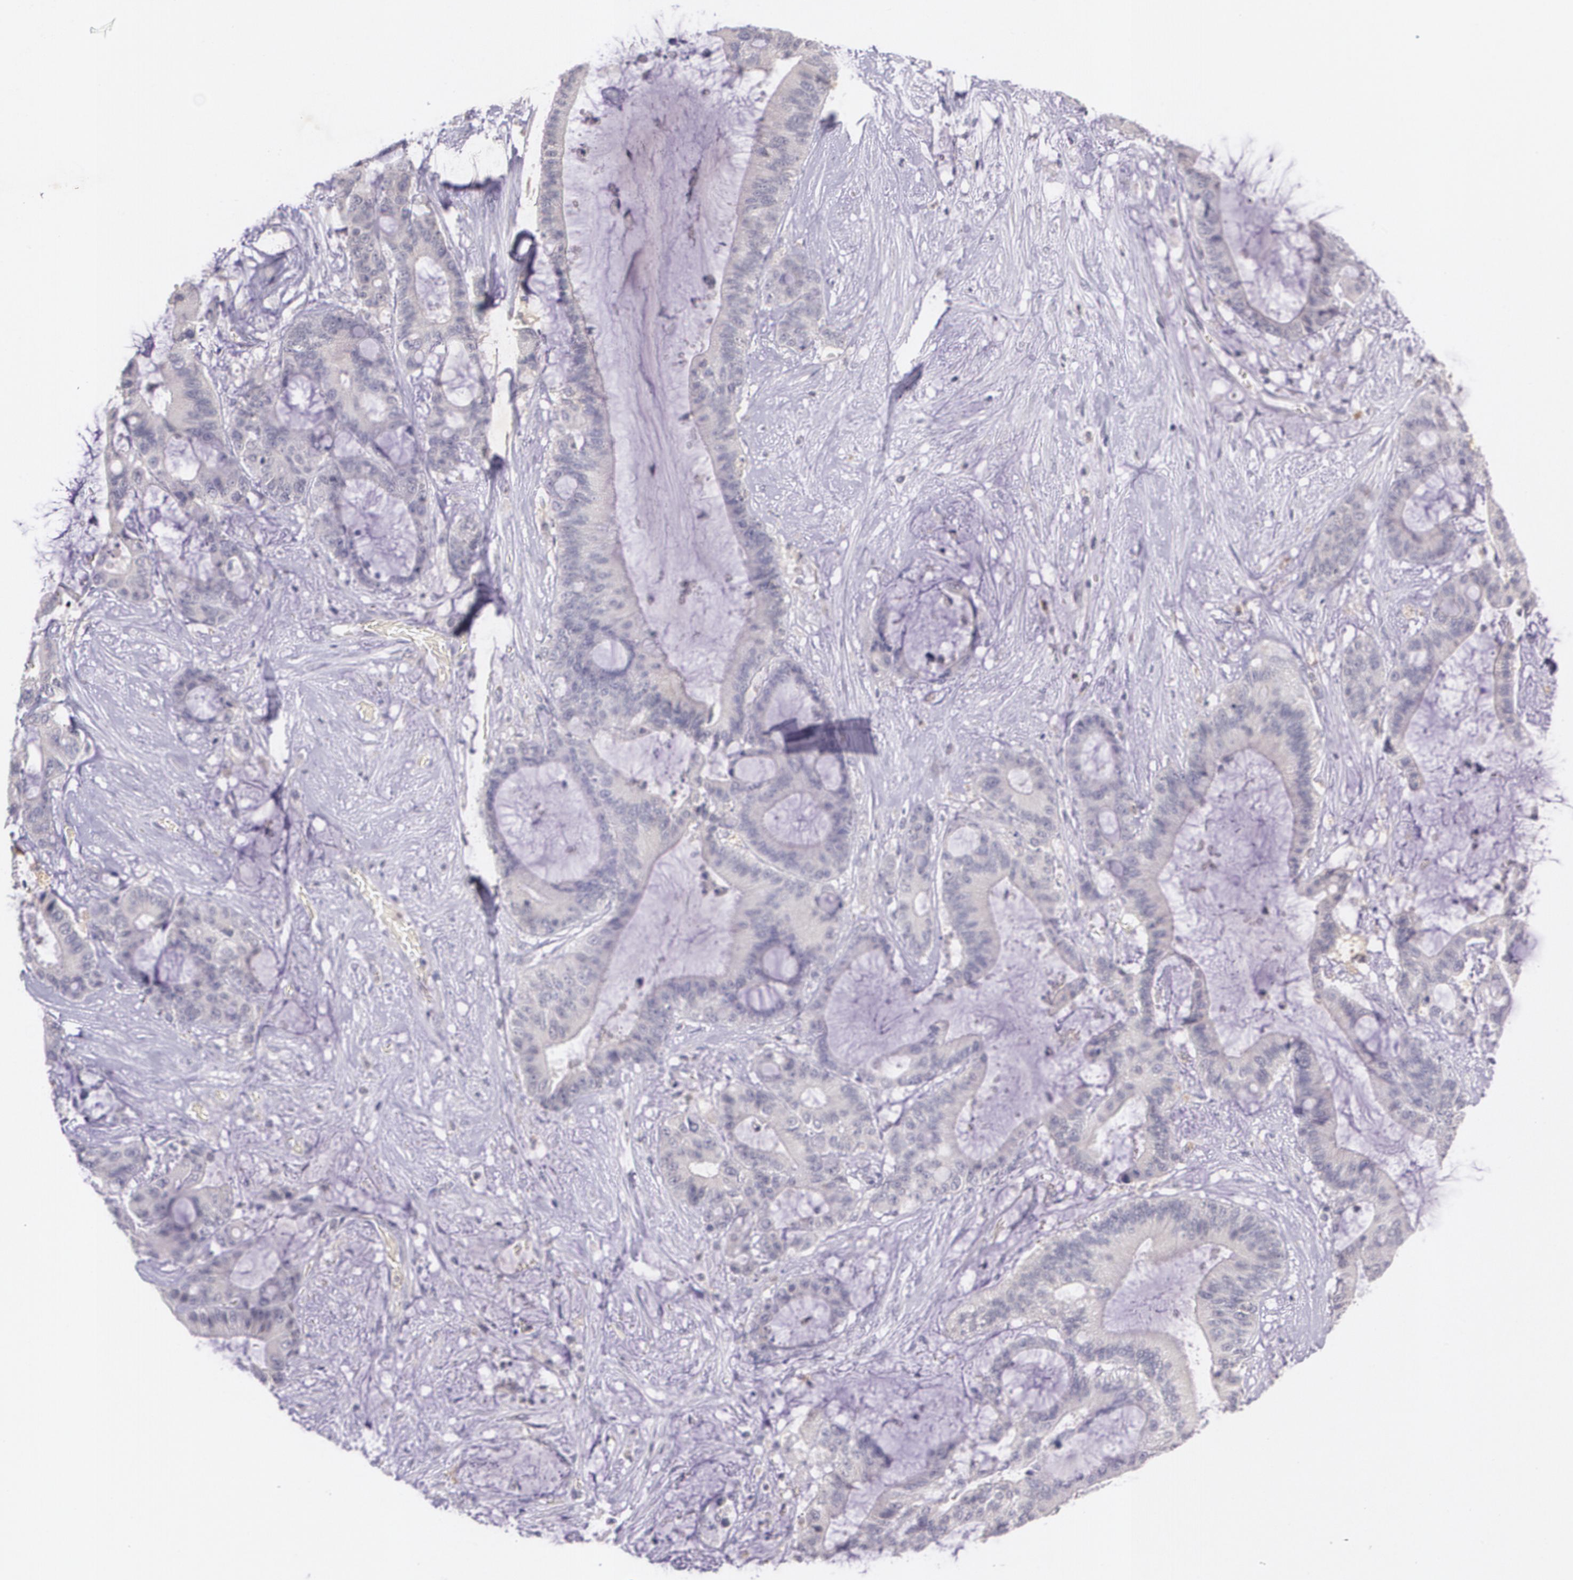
{"staining": {"intensity": "negative", "quantity": "none", "location": "none"}, "tissue": "liver cancer", "cell_type": "Tumor cells", "image_type": "cancer", "snomed": [{"axis": "morphology", "description": "Cholangiocarcinoma"}, {"axis": "topography", "description": "Liver"}], "caption": "An image of liver cancer stained for a protein displays no brown staining in tumor cells.", "gene": "TM4SF1", "patient": {"sex": "female", "age": 73}}